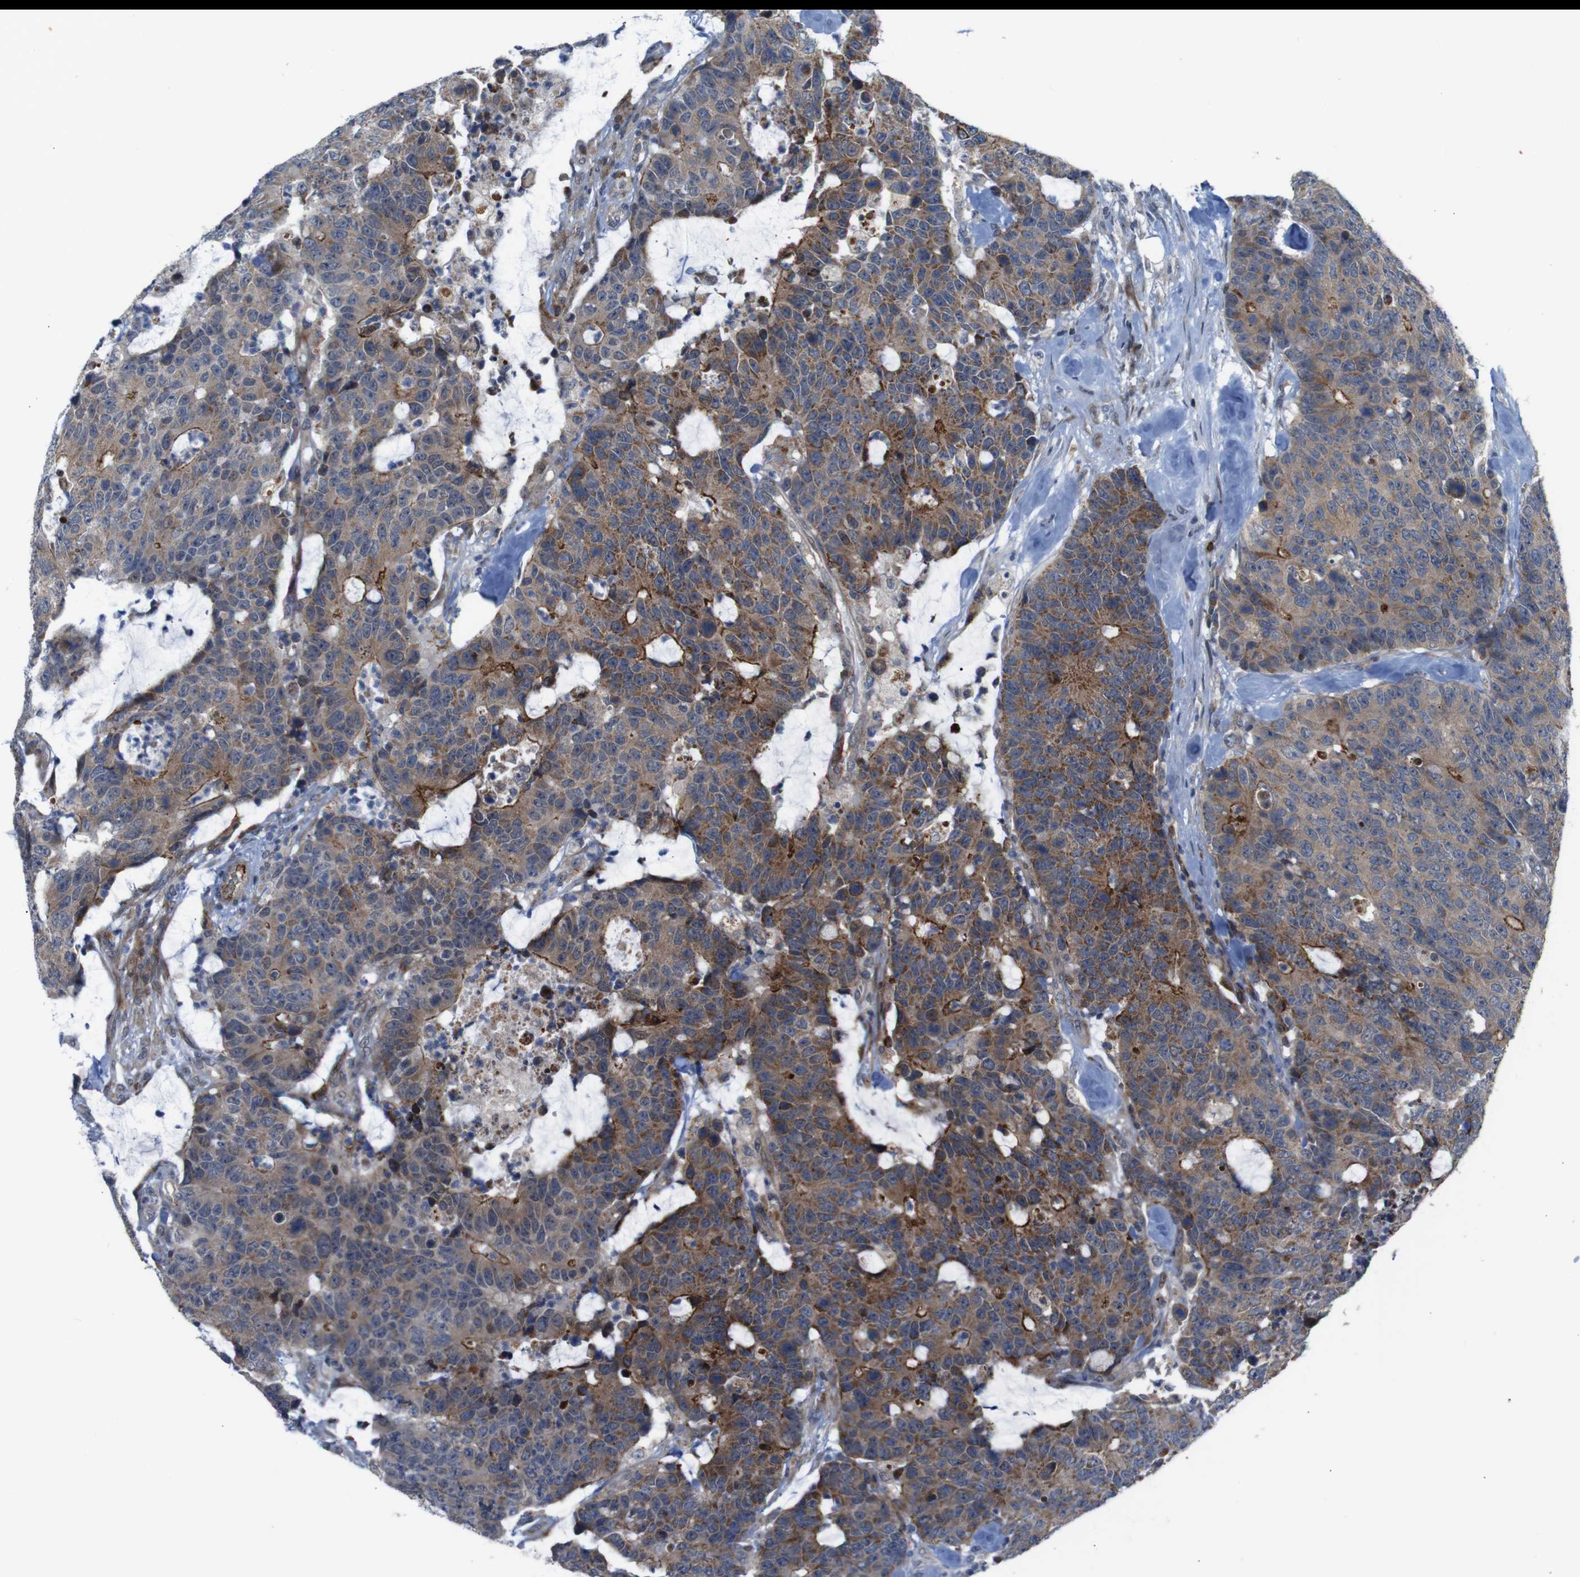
{"staining": {"intensity": "moderate", "quantity": ">75%", "location": "cytoplasmic/membranous"}, "tissue": "colorectal cancer", "cell_type": "Tumor cells", "image_type": "cancer", "snomed": [{"axis": "morphology", "description": "Adenocarcinoma, NOS"}, {"axis": "topography", "description": "Colon"}], "caption": "A histopathology image of colorectal cancer stained for a protein reveals moderate cytoplasmic/membranous brown staining in tumor cells. (Stains: DAB (3,3'-diaminobenzidine) in brown, nuclei in blue, Microscopy: brightfield microscopy at high magnification).", "gene": "ATP7B", "patient": {"sex": "female", "age": 86}}